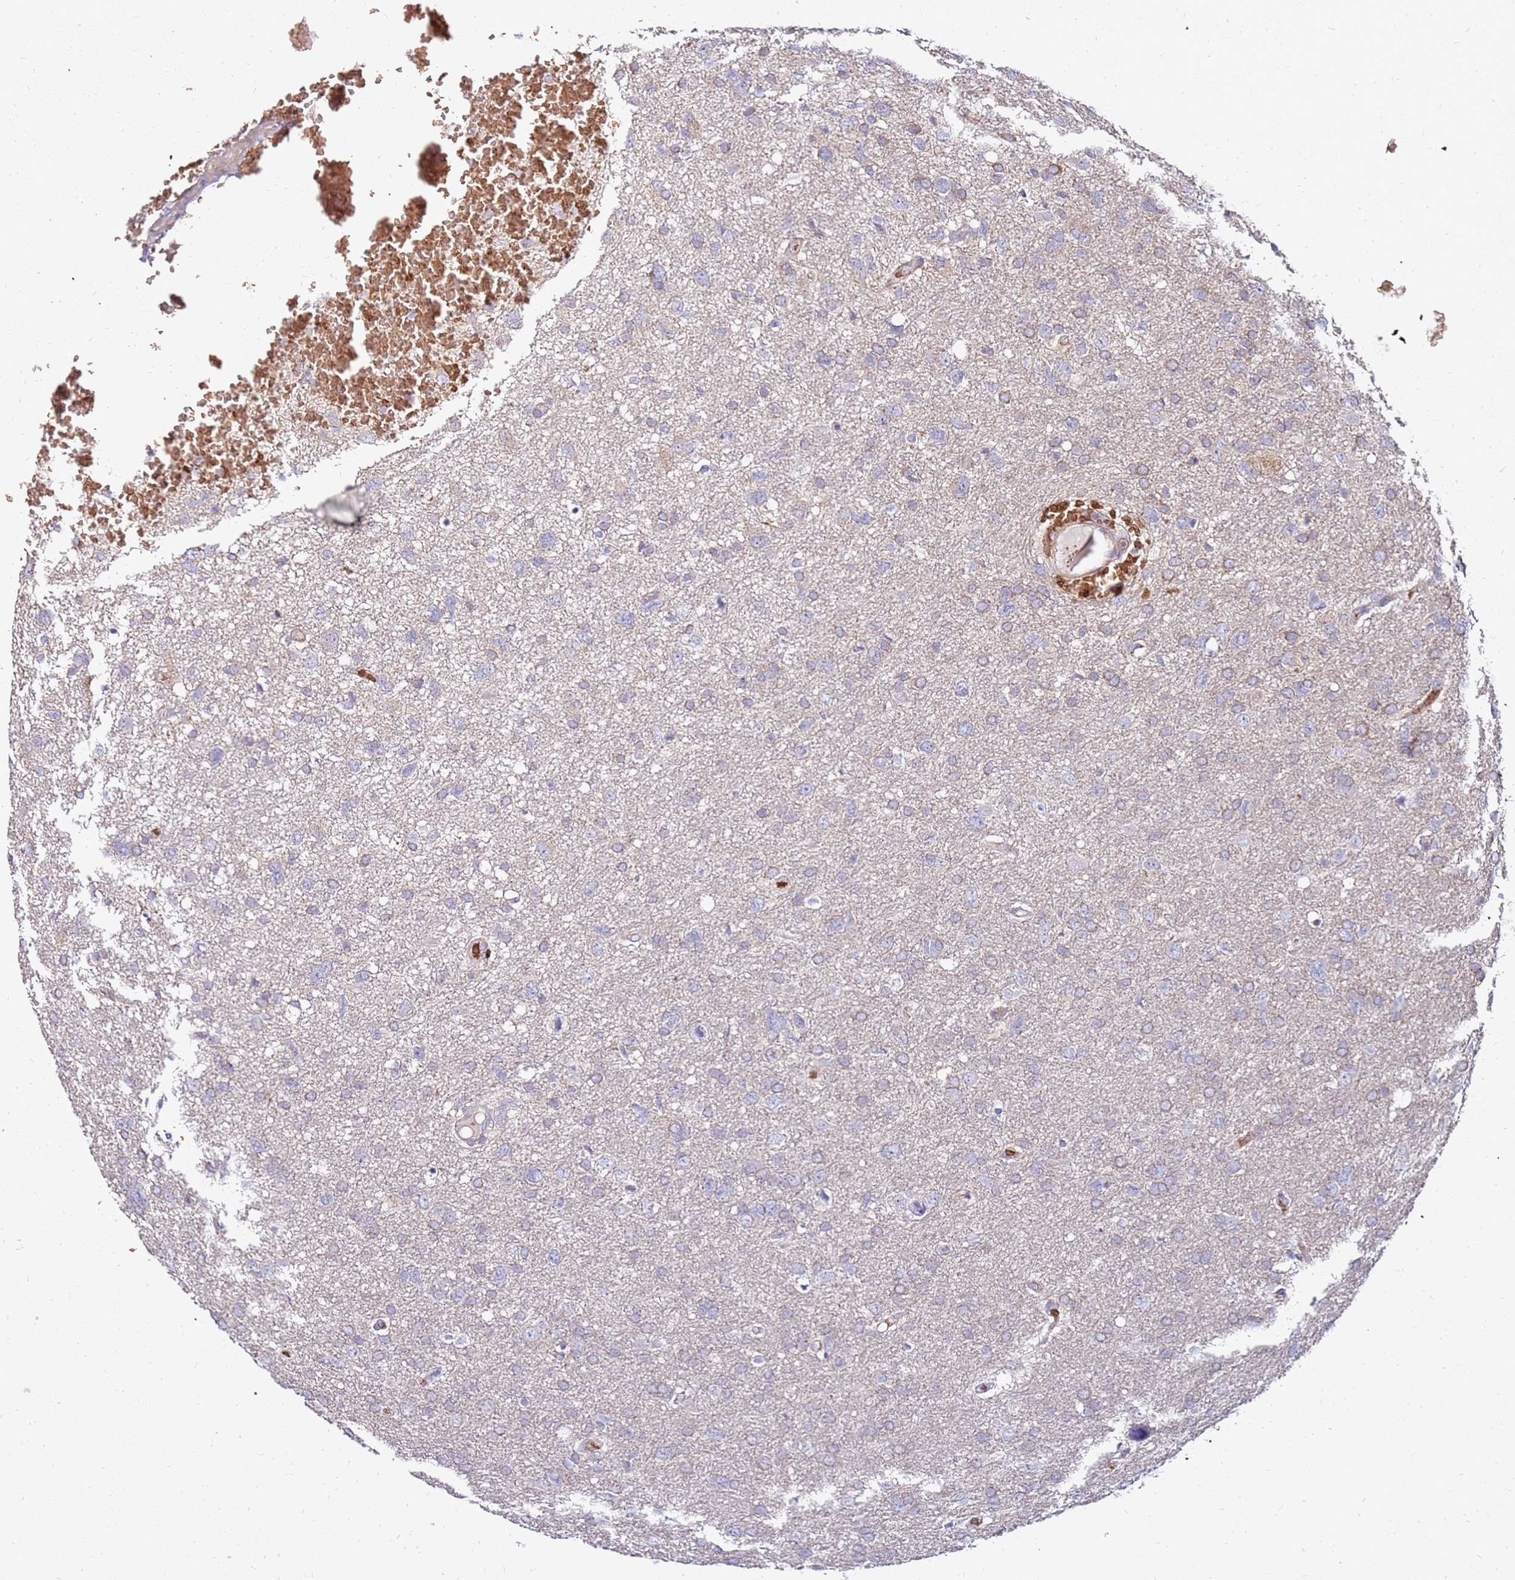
{"staining": {"intensity": "negative", "quantity": "none", "location": "none"}, "tissue": "glioma", "cell_type": "Tumor cells", "image_type": "cancer", "snomed": [{"axis": "morphology", "description": "Glioma, malignant, High grade"}, {"axis": "topography", "description": "Brain"}], "caption": "This is an immunohistochemistry (IHC) histopathology image of human glioma. There is no positivity in tumor cells.", "gene": "RNF11", "patient": {"sex": "male", "age": 61}}